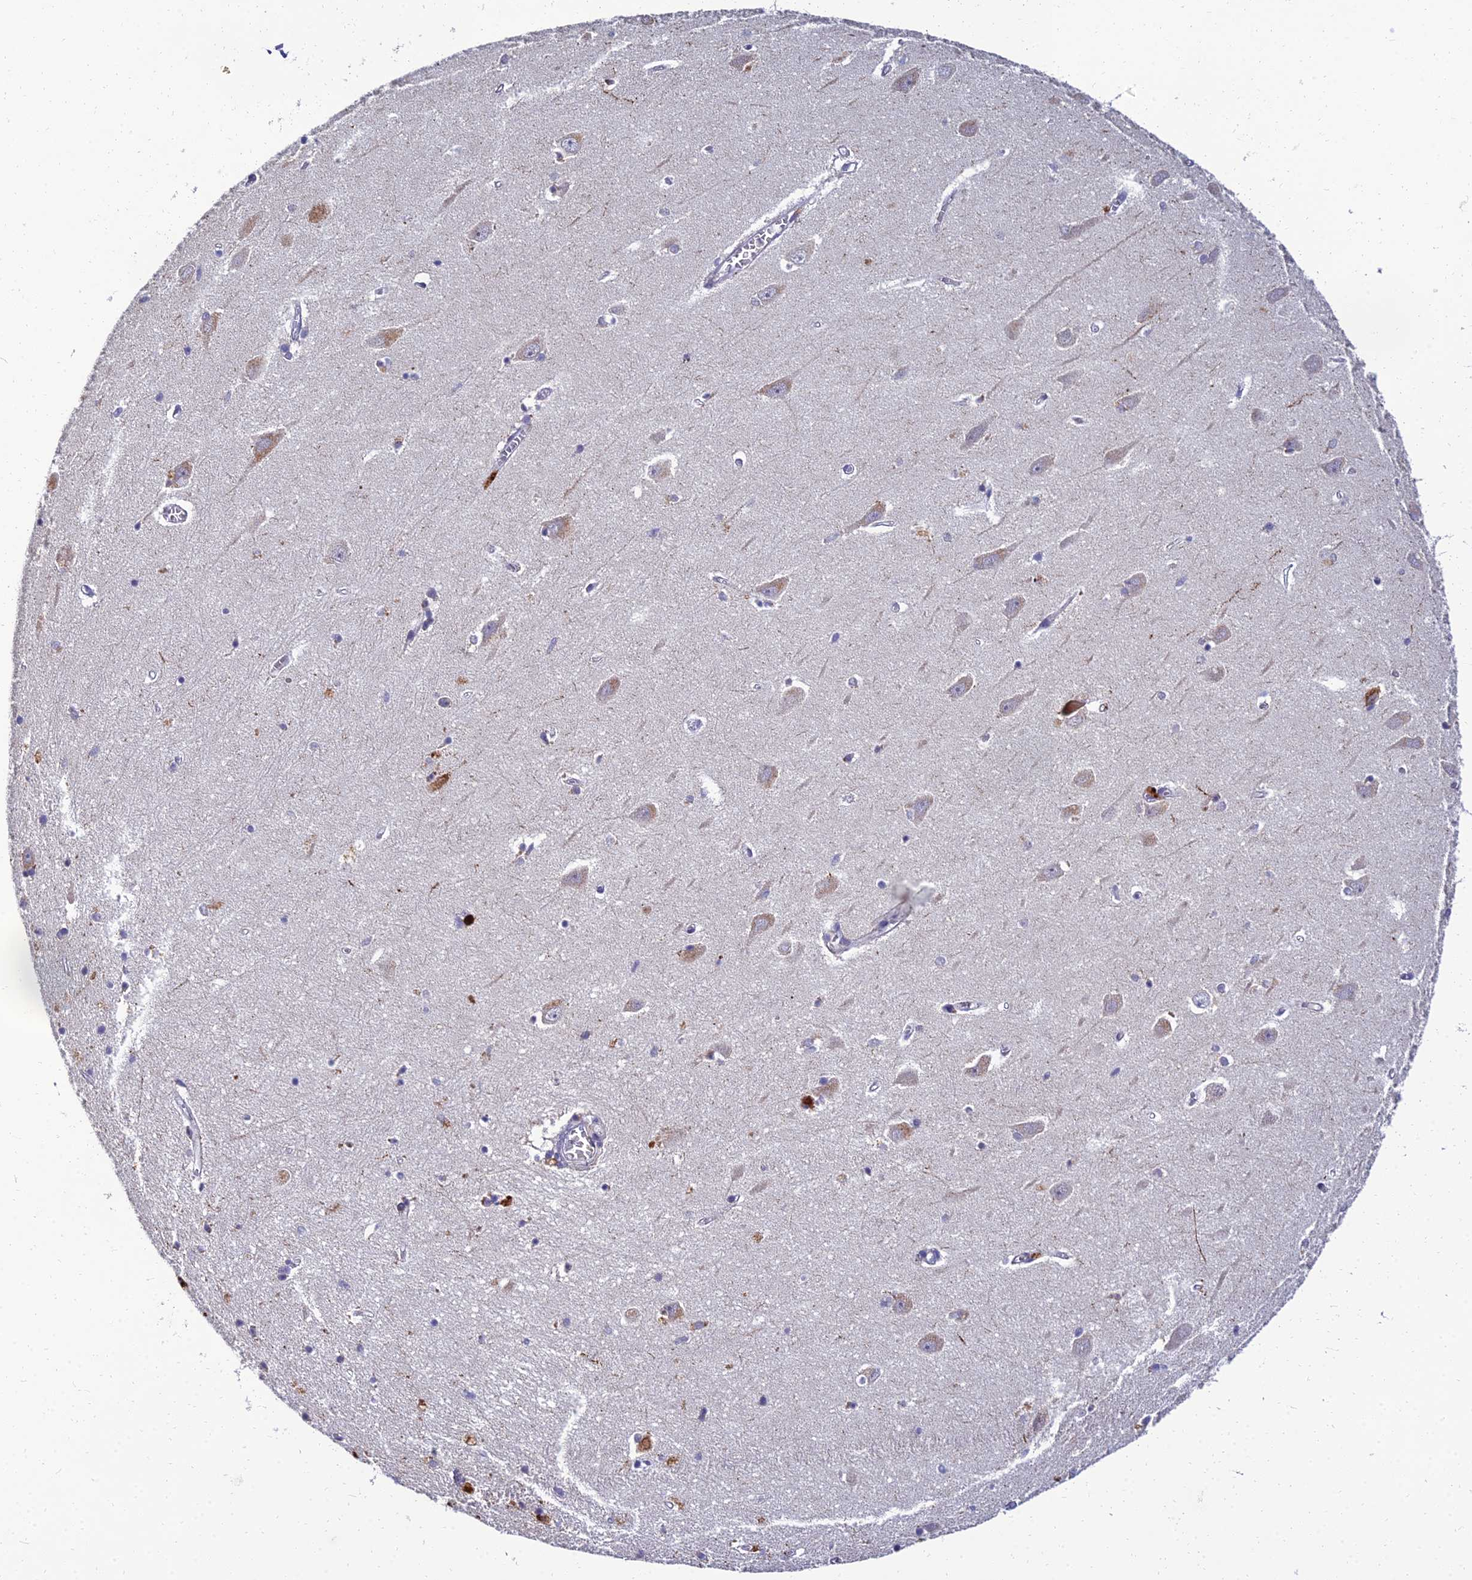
{"staining": {"intensity": "weak", "quantity": "<25%", "location": "cytoplasmic/membranous"}, "tissue": "hippocampus", "cell_type": "Glial cells", "image_type": "normal", "snomed": [{"axis": "morphology", "description": "Normal tissue, NOS"}, {"axis": "topography", "description": "Hippocampus"}], "caption": "Glial cells are negative for protein expression in benign human hippocampus. (Brightfield microscopy of DAB (3,3'-diaminobenzidine) immunohistochemistry (IHC) at high magnification).", "gene": "NPY", "patient": {"sex": "female", "age": 64}}